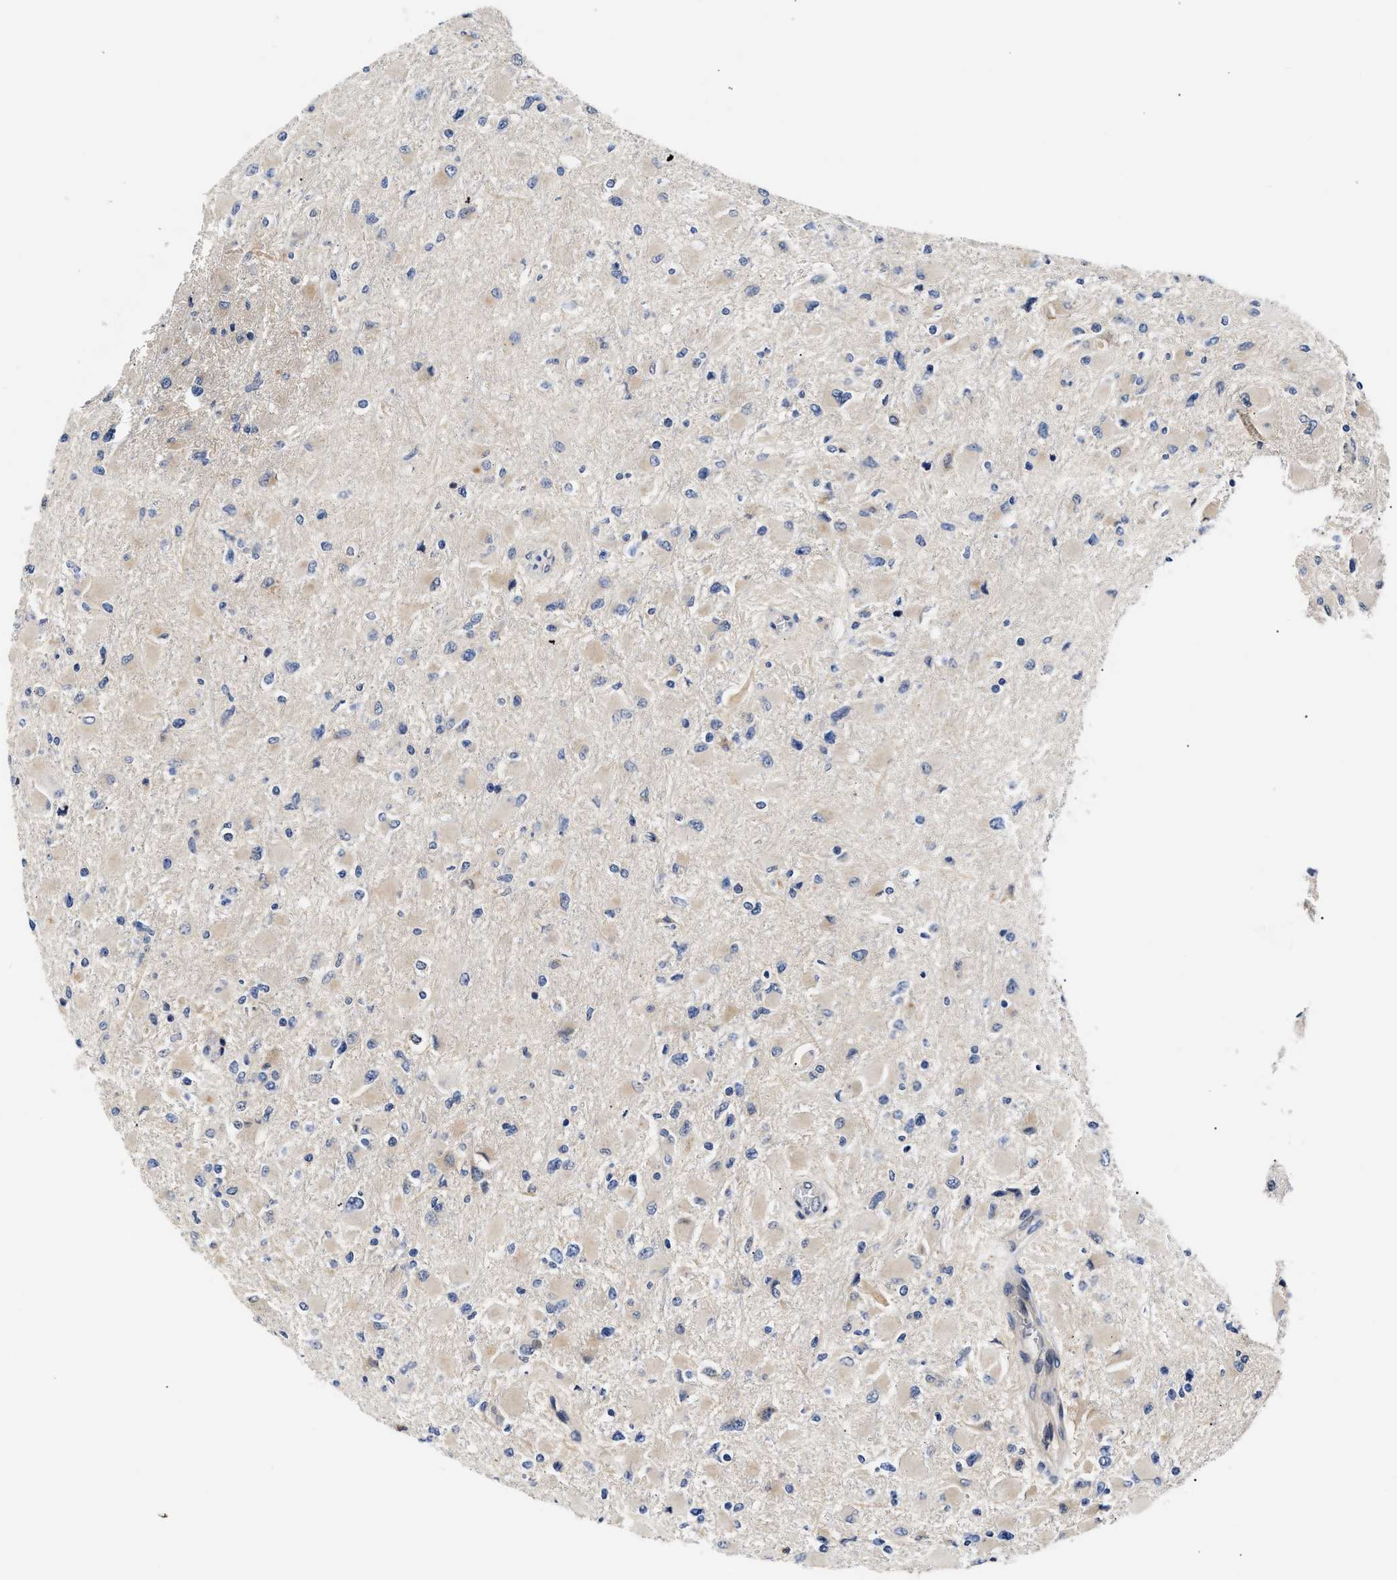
{"staining": {"intensity": "weak", "quantity": "<25%", "location": "cytoplasmic/membranous"}, "tissue": "glioma", "cell_type": "Tumor cells", "image_type": "cancer", "snomed": [{"axis": "morphology", "description": "Glioma, malignant, High grade"}, {"axis": "topography", "description": "Cerebral cortex"}], "caption": "IHC of malignant high-grade glioma exhibits no staining in tumor cells.", "gene": "CCDC146", "patient": {"sex": "female", "age": 36}}